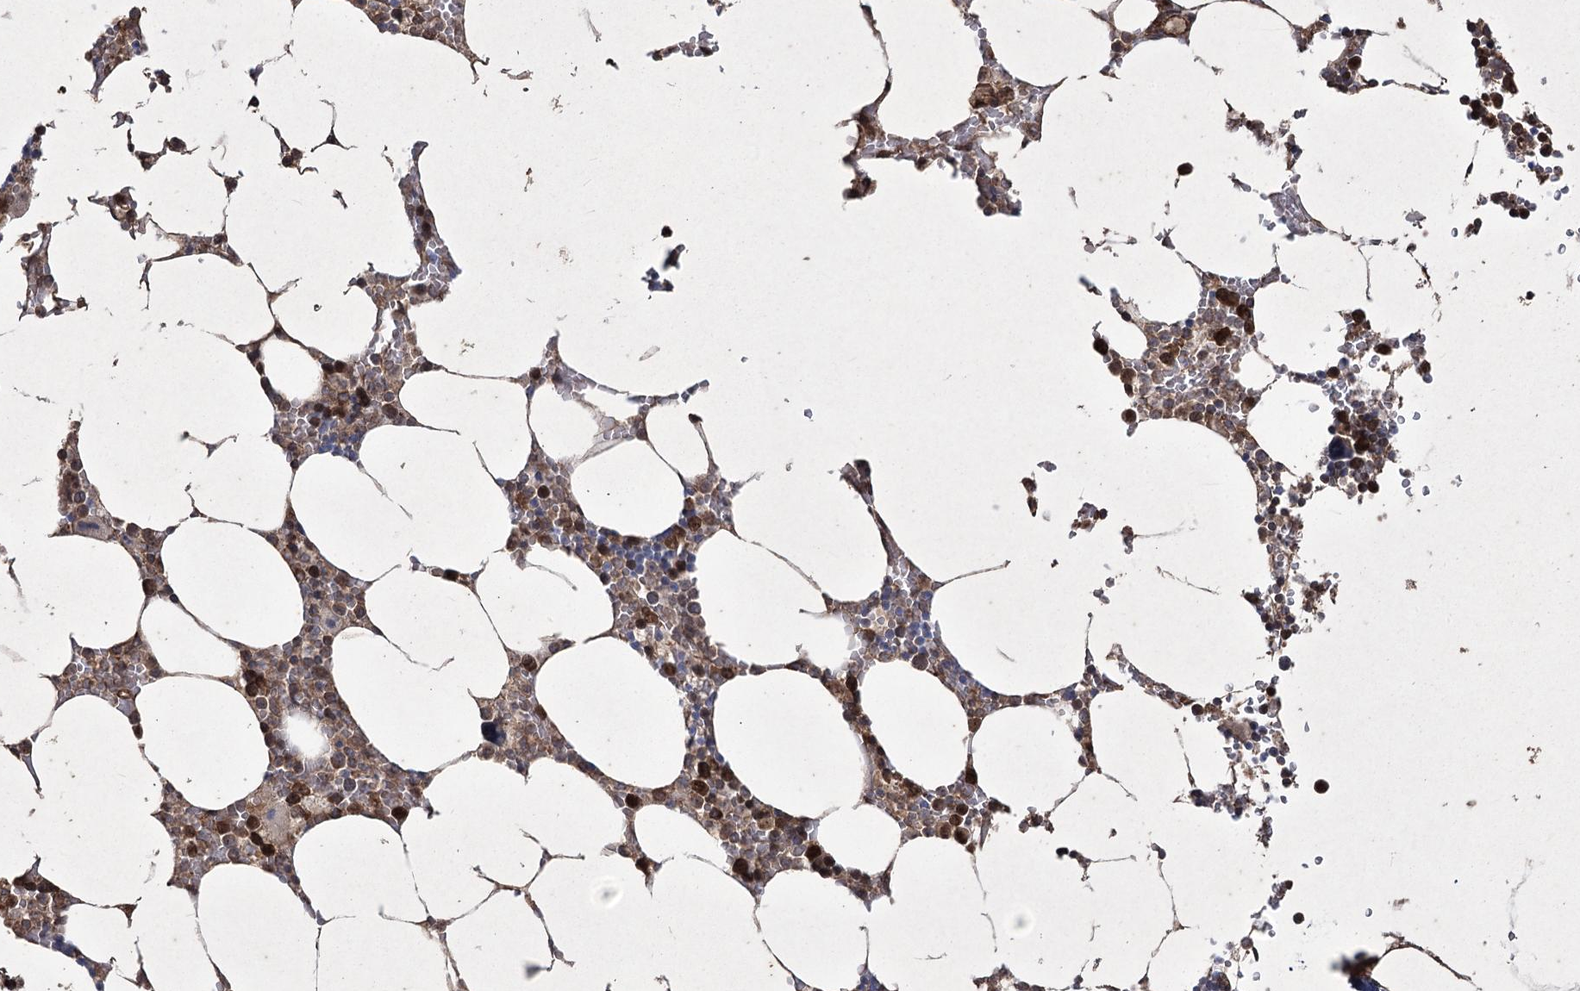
{"staining": {"intensity": "strong", "quantity": "25%-75%", "location": "nuclear"}, "tissue": "bone marrow", "cell_type": "Hematopoietic cells", "image_type": "normal", "snomed": [{"axis": "morphology", "description": "Normal tissue, NOS"}, {"axis": "topography", "description": "Bone marrow"}], "caption": "Hematopoietic cells demonstrate strong nuclear positivity in approximately 25%-75% of cells in normal bone marrow. (brown staining indicates protein expression, while blue staining denotes nuclei).", "gene": "PRC1", "patient": {"sex": "male", "age": 70}}